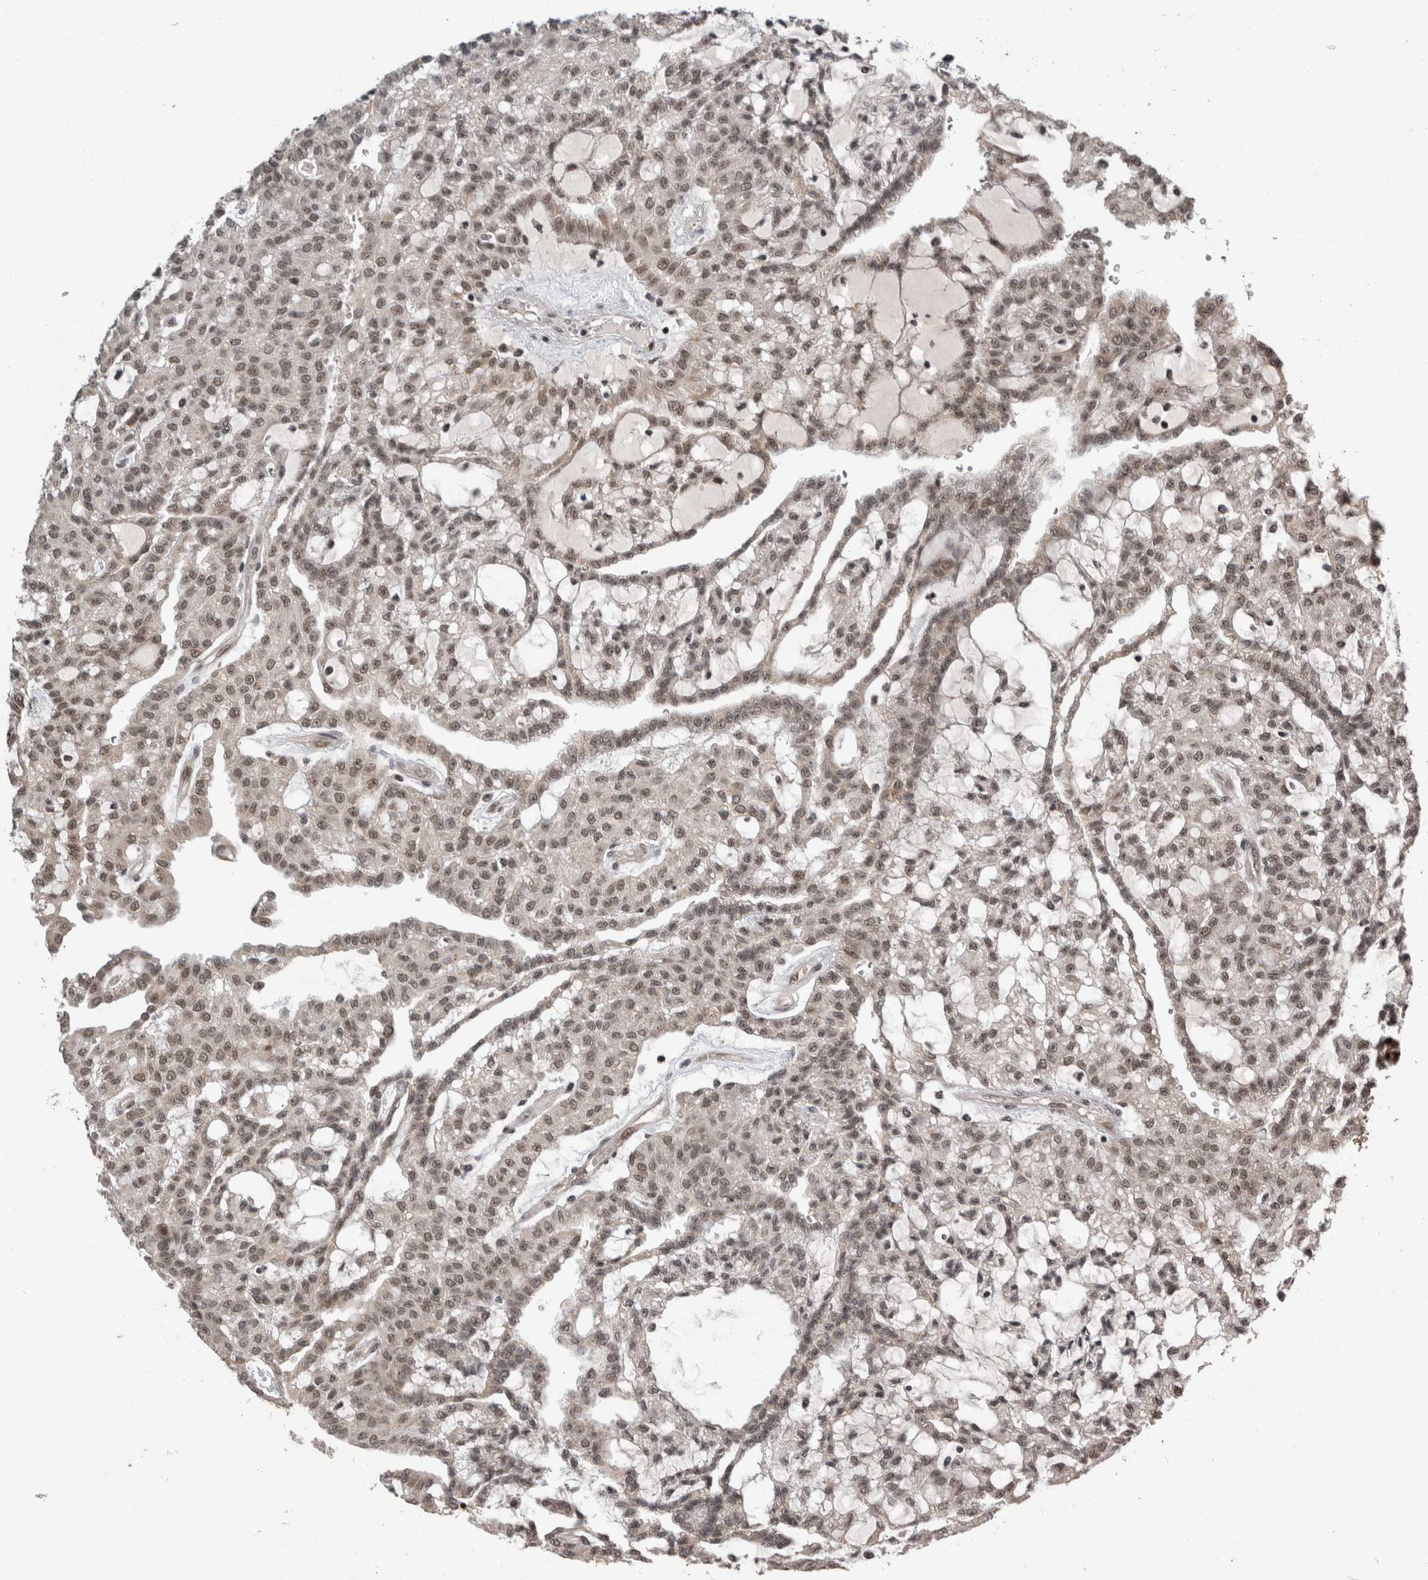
{"staining": {"intensity": "weak", "quantity": "25%-75%", "location": "nuclear"}, "tissue": "renal cancer", "cell_type": "Tumor cells", "image_type": "cancer", "snomed": [{"axis": "morphology", "description": "Adenocarcinoma, NOS"}, {"axis": "topography", "description": "Kidney"}], "caption": "Protein analysis of renal cancer (adenocarcinoma) tissue demonstrates weak nuclear staining in about 25%-75% of tumor cells.", "gene": "CPSF2", "patient": {"sex": "male", "age": 63}}